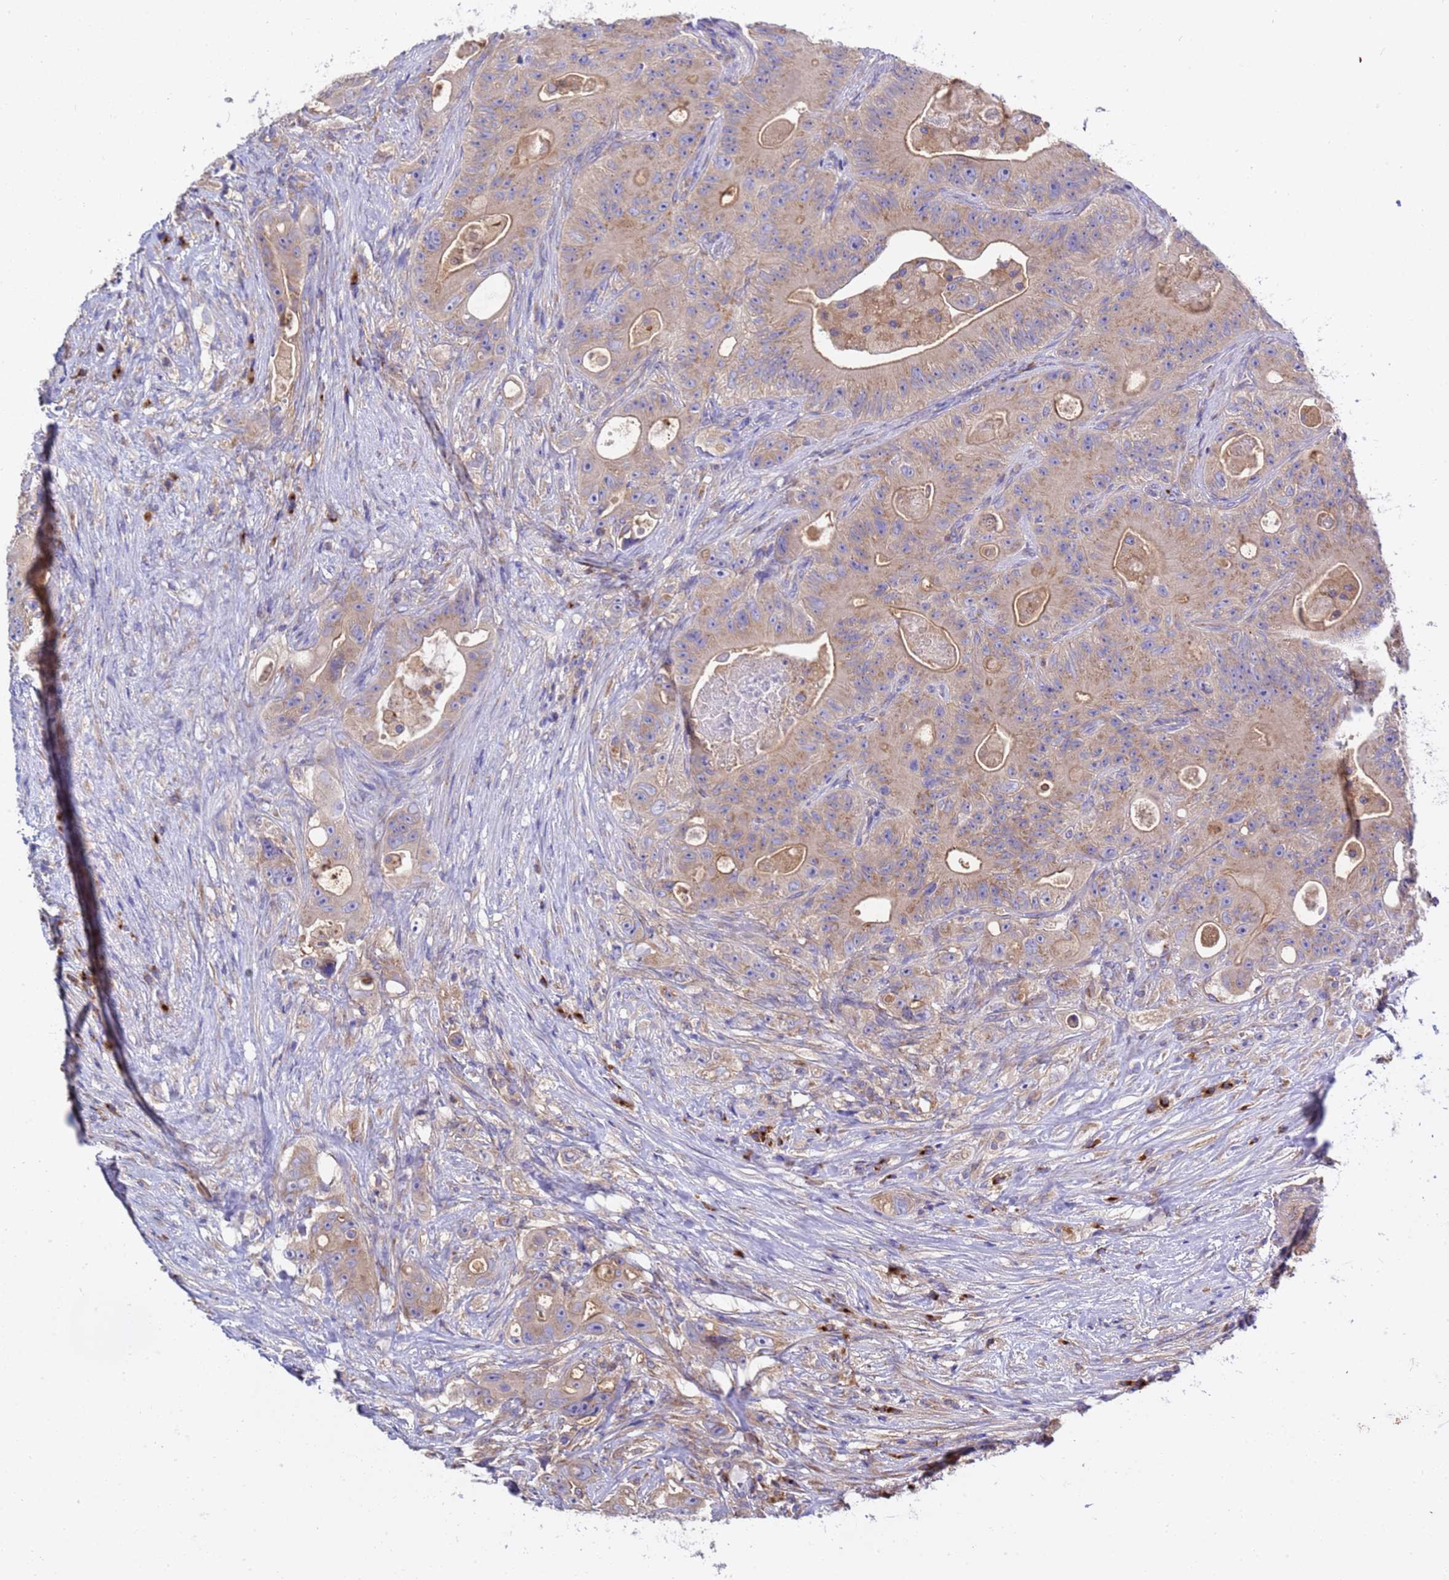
{"staining": {"intensity": "moderate", "quantity": ">75%", "location": "cytoplasmic/membranous"}, "tissue": "colorectal cancer", "cell_type": "Tumor cells", "image_type": "cancer", "snomed": [{"axis": "morphology", "description": "Adenocarcinoma, NOS"}, {"axis": "topography", "description": "Colon"}], "caption": "High-magnification brightfield microscopy of colorectal adenocarcinoma stained with DAB (brown) and counterstained with hematoxylin (blue). tumor cells exhibit moderate cytoplasmic/membranous positivity is identified in approximately>75% of cells.", "gene": "ANAPC1", "patient": {"sex": "female", "age": 46}}